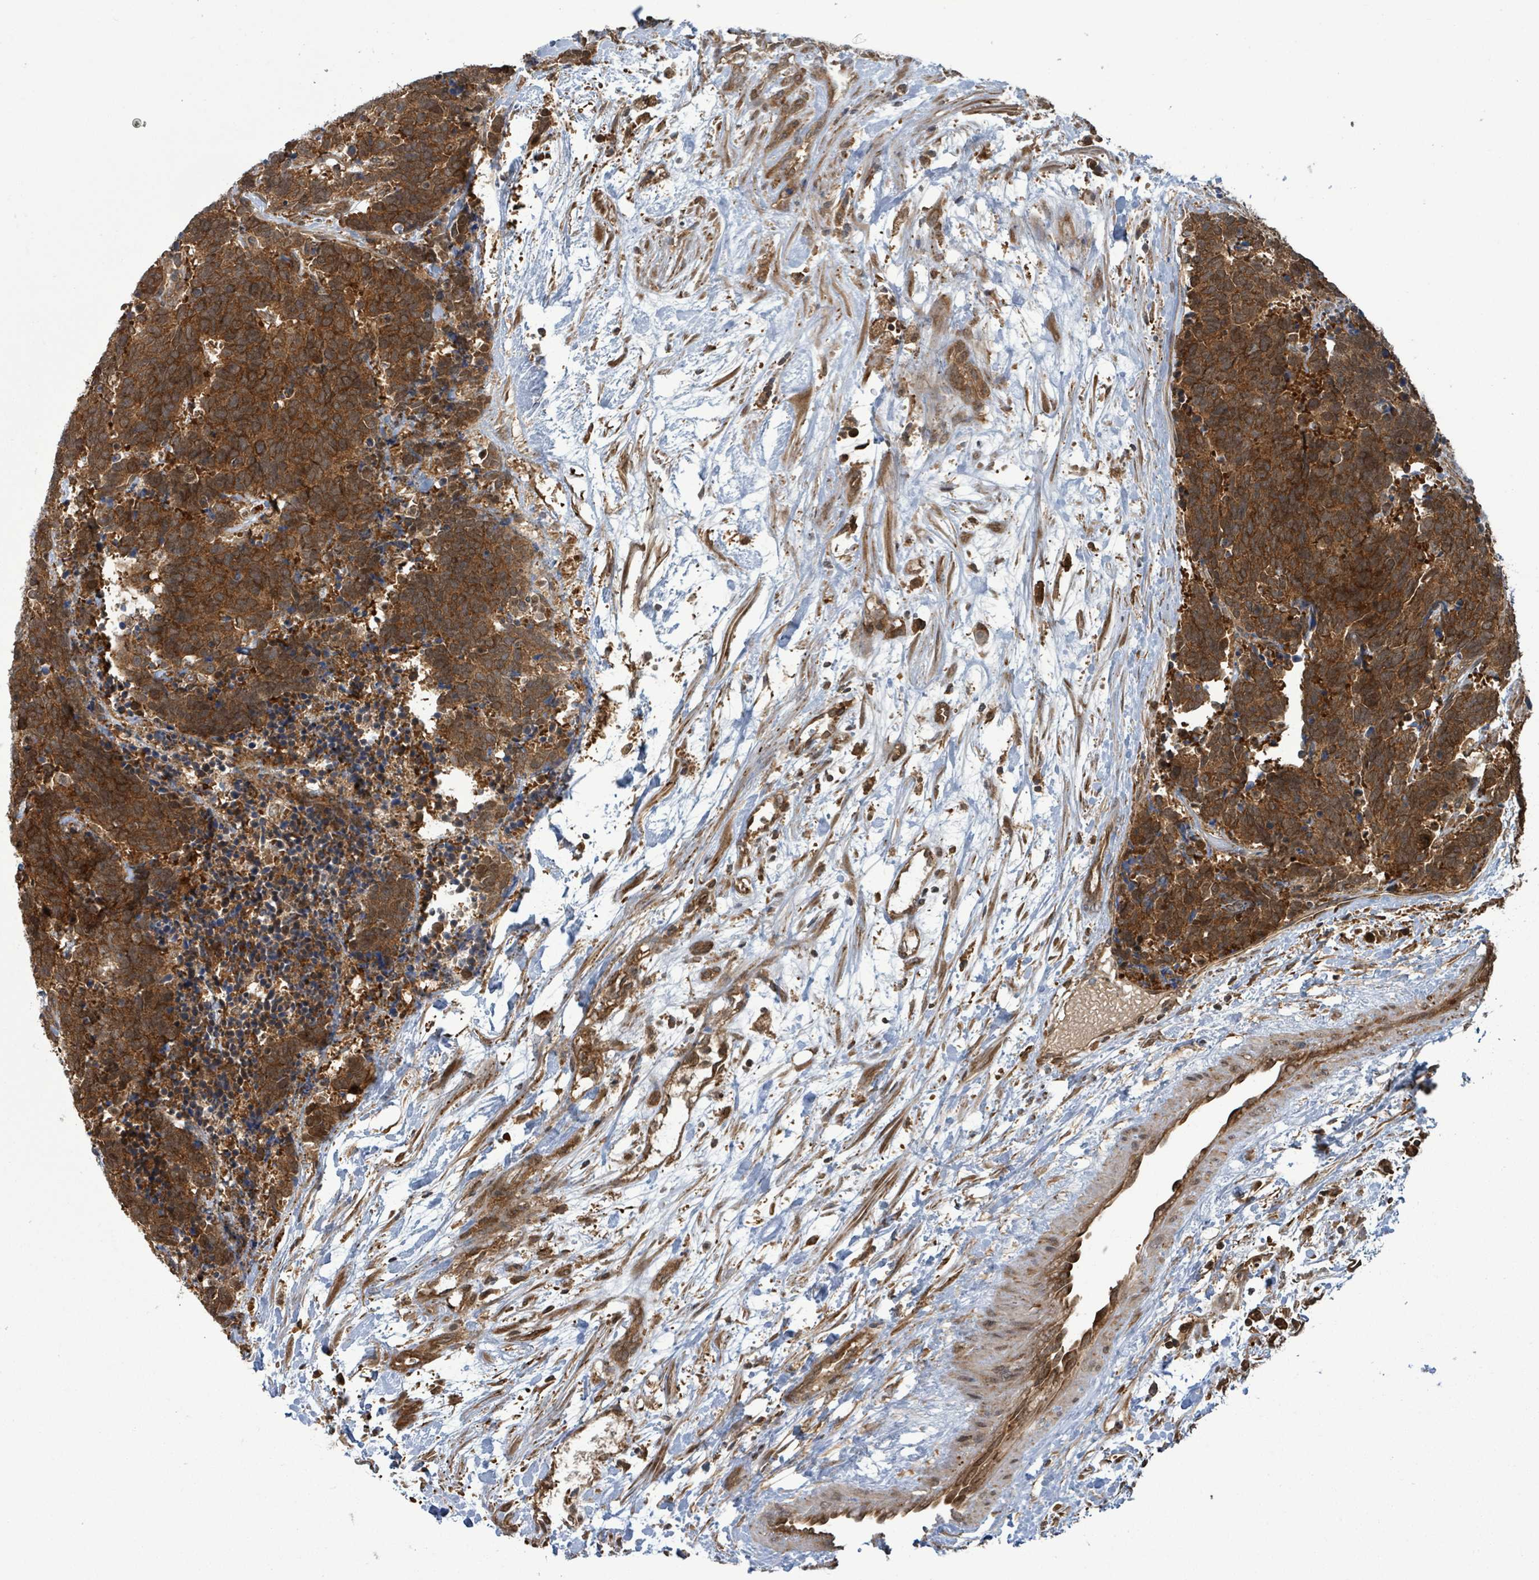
{"staining": {"intensity": "strong", "quantity": ">75%", "location": "cytoplasmic/membranous"}, "tissue": "carcinoid", "cell_type": "Tumor cells", "image_type": "cancer", "snomed": [{"axis": "morphology", "description": "Carcinoma, NOS"}, {"axis": "morphology", "description": "Carcinoid, malignant, NOS"}, {"axis": "topography", "description": "Prostate"}], "caption": "An image showing strong cytoplasmic/membranous staining in about >75% of tumor cells in carcinoid, as visualized by brown immunohistochemical staining.", "gene": "KLC1", "patient": {"sex": "male", "age": 57}}